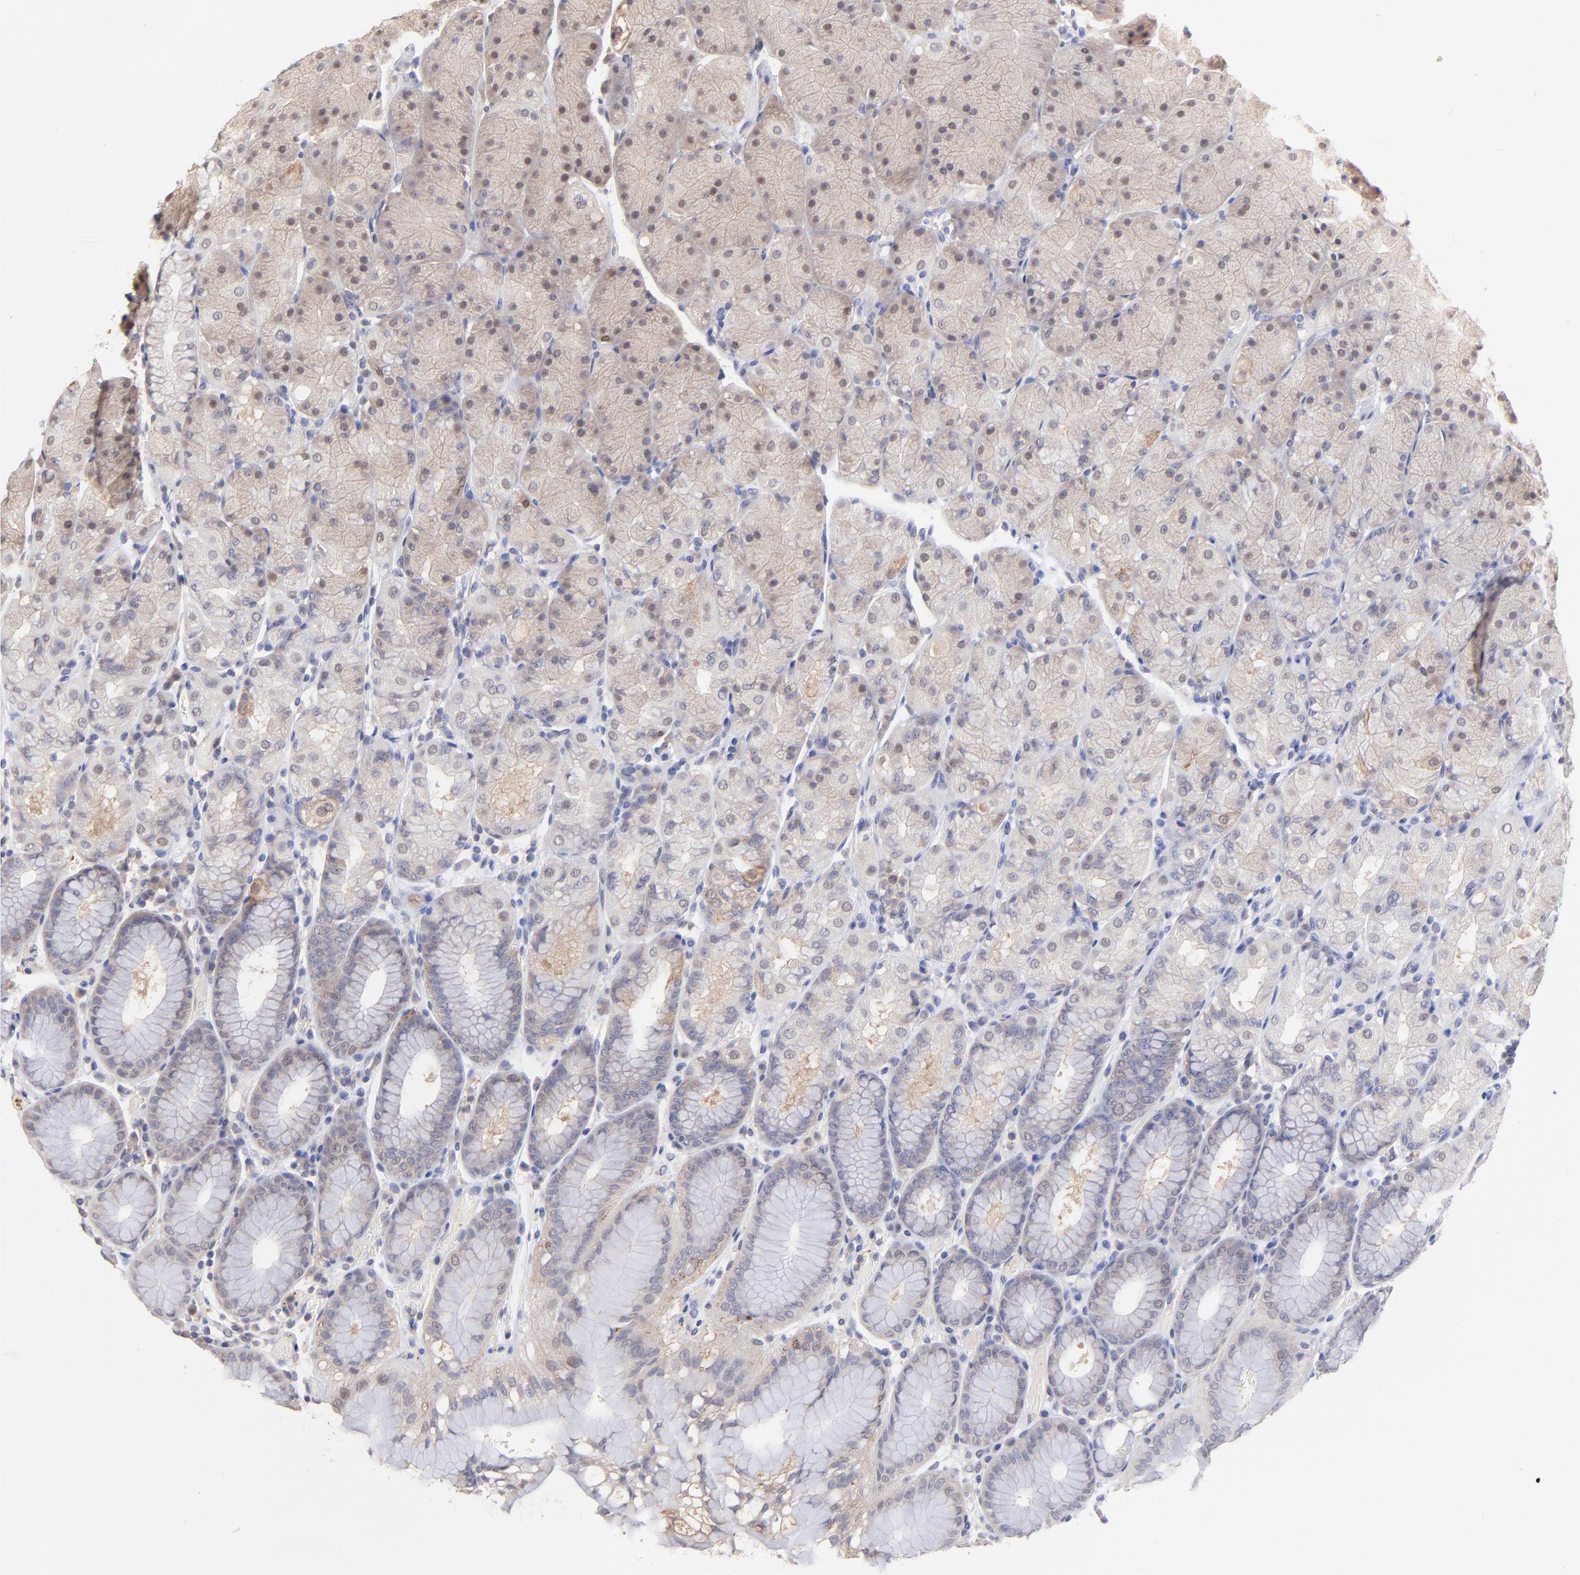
{"staining": {"intensity": "weak", "quantity": ">75%", "location": "cytoplasmic/membranous,nuclear"}, "tissue": "stomach", "cell_type": "Glandular cells", "image_type": "normal", "snomed": [{"axis": "morphology", "description": "Normal tissue, NOS"}, {"axis": "topography", "description": "Stomach, upper"}, {"axis": "topography", "description": "Stomach"}], "caption": "This photomicrograph reveals IHC staining of benign human stomach, with low weak cytoplasmic/membranous,nuclear expression in about >75% of glandular cells.", "gene": "PSMD14", "patient": {"sex": "male", "age": 76}}